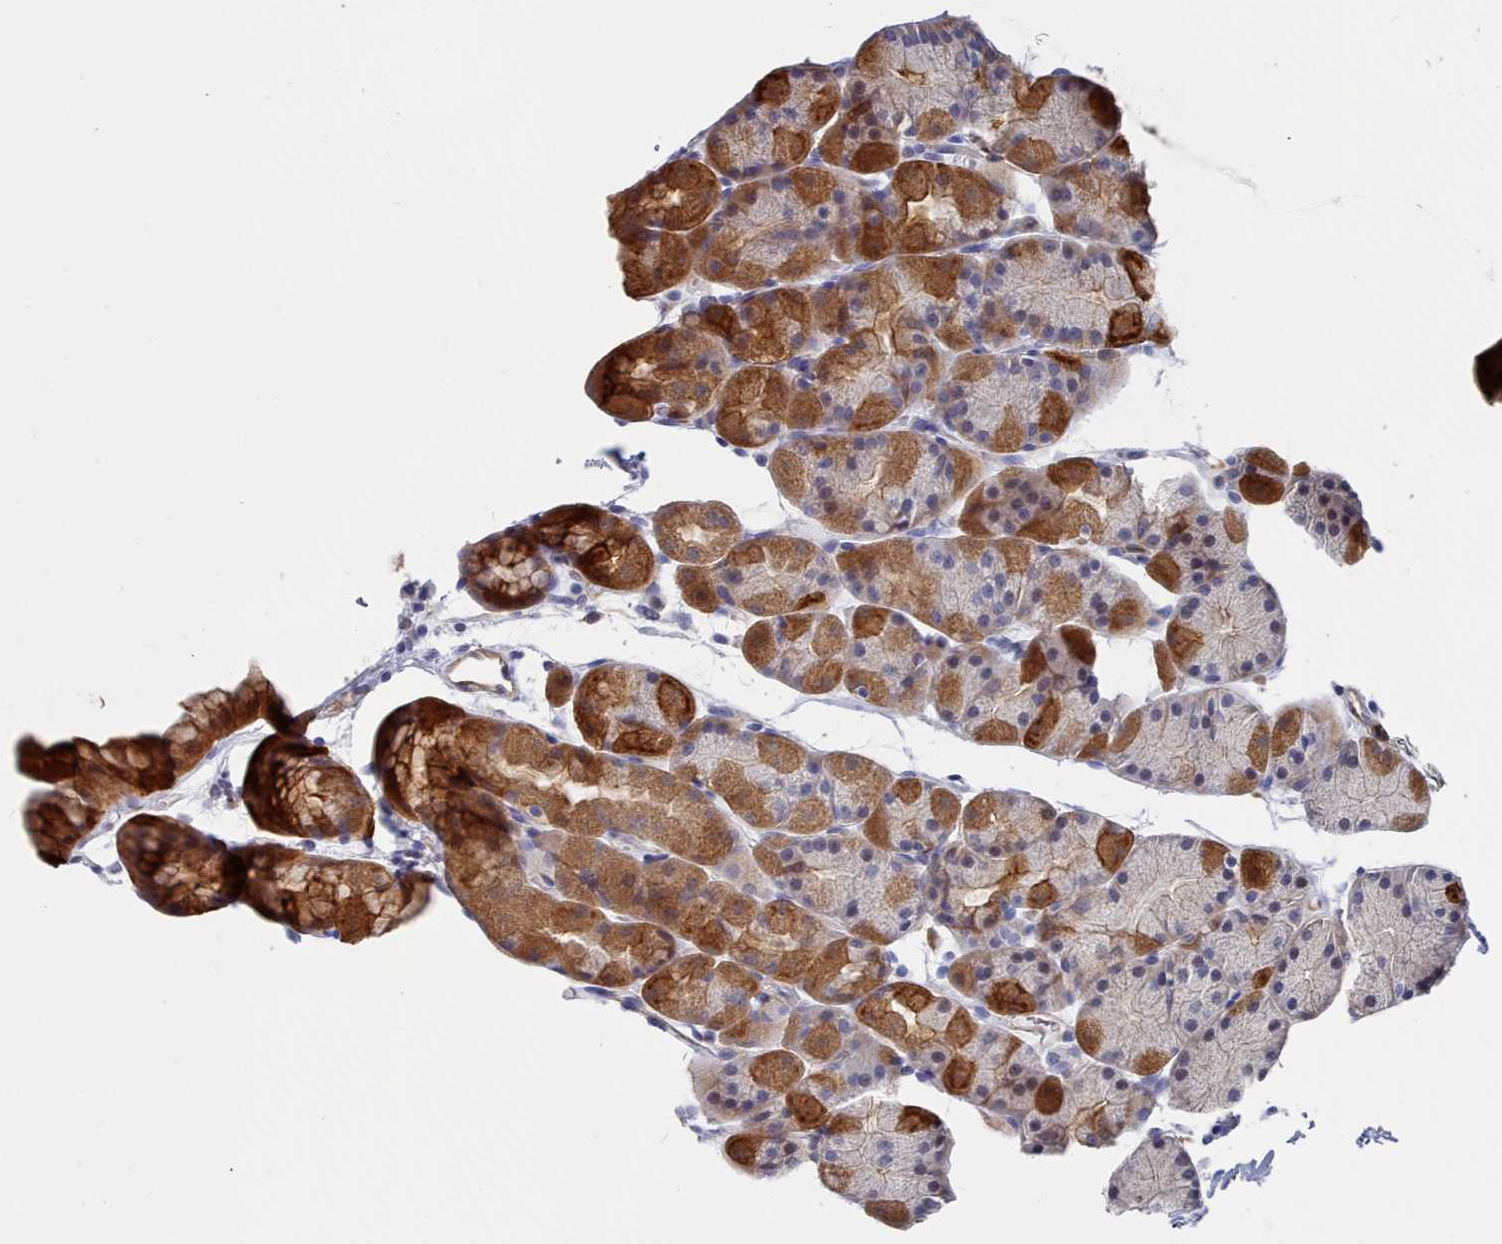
{"staining": {"intensity": "strong", "quantity": "25%-75%", "location": "cytoplasmic/membranous"}, "tissue": "stomach", "cell_type": "Glandular cells", "image_type": "normal", "snomed": [{"axis": "morphology", "description": "Normal tissue, NOS"}, {"axis": "topography", "description": "Stomach, upper"}, {"axis": "topography", "description": "Stomach"}], "caption": "Immunohistochemistry (IHC) image of normal stomach: stomach stained using IHC displays high levels of strong protein expression localized specifically in the cytoplasmic/membranous of glandular cells, appearing as a cytoplasmic/membranous brown color.", "gene": "G6PC1", "patient": {"sex": "male", "age": 47}}